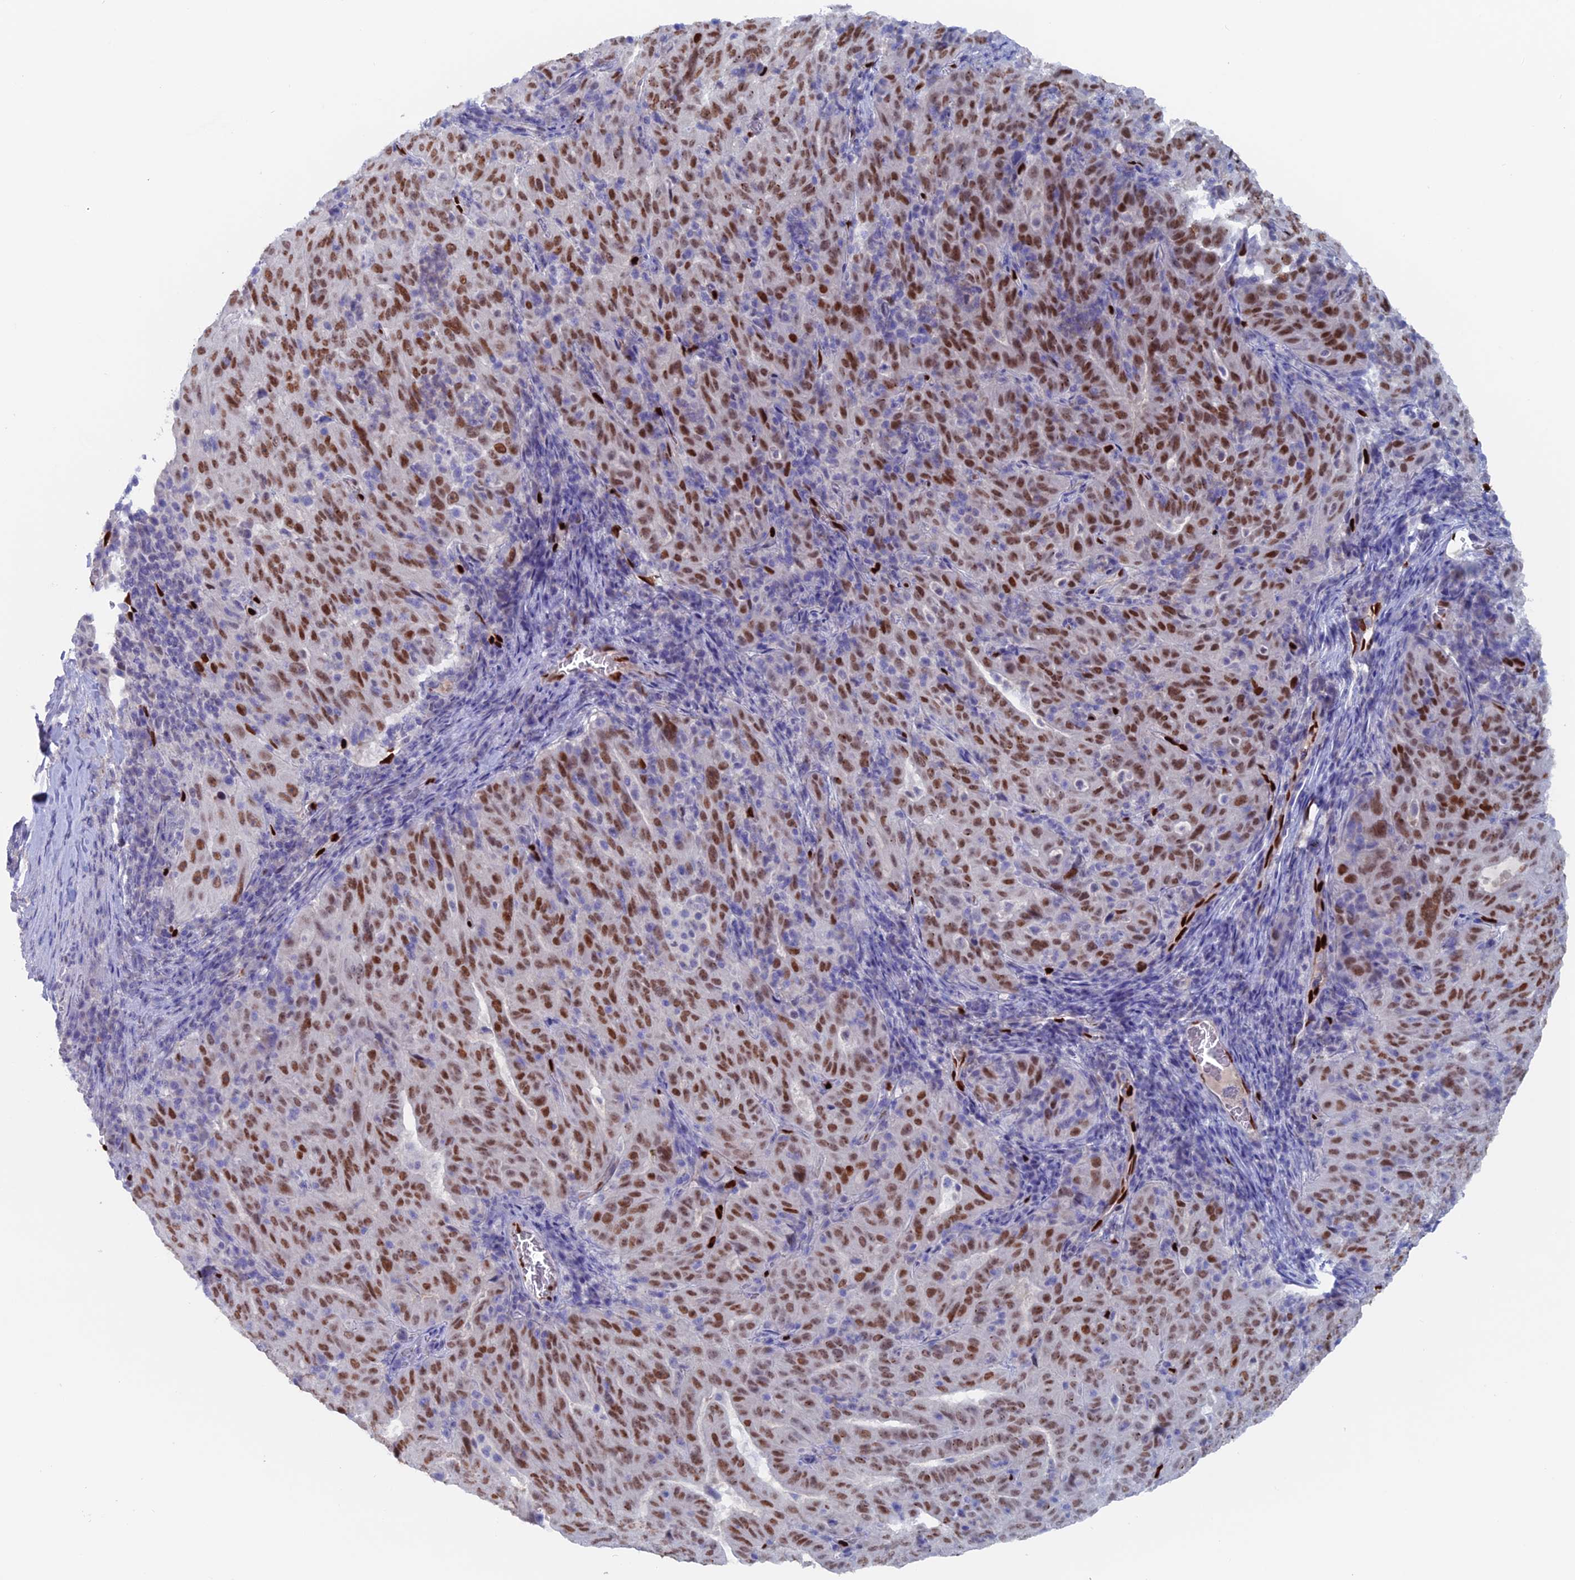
{"staining": {"intensity": "moderate", "quantity": ">75%", "location": "nuclear"}, "tissue": "pancreatic cancer", "cell_type": "Tumor cells", "image_type": "cancer", "snomed": [{"axis": "morphology", "description": "Adenocarcinoma, NOS"}, {"axis": "topography", "description": "Pancreas"}], "caption": "Pancreatic cancer stained with a brown dye exhibits moderate nuclear positive staining in about >75% of tumor cells.", "gene": "NOL4L", "patient": {"sex": "male", "age": 63}}